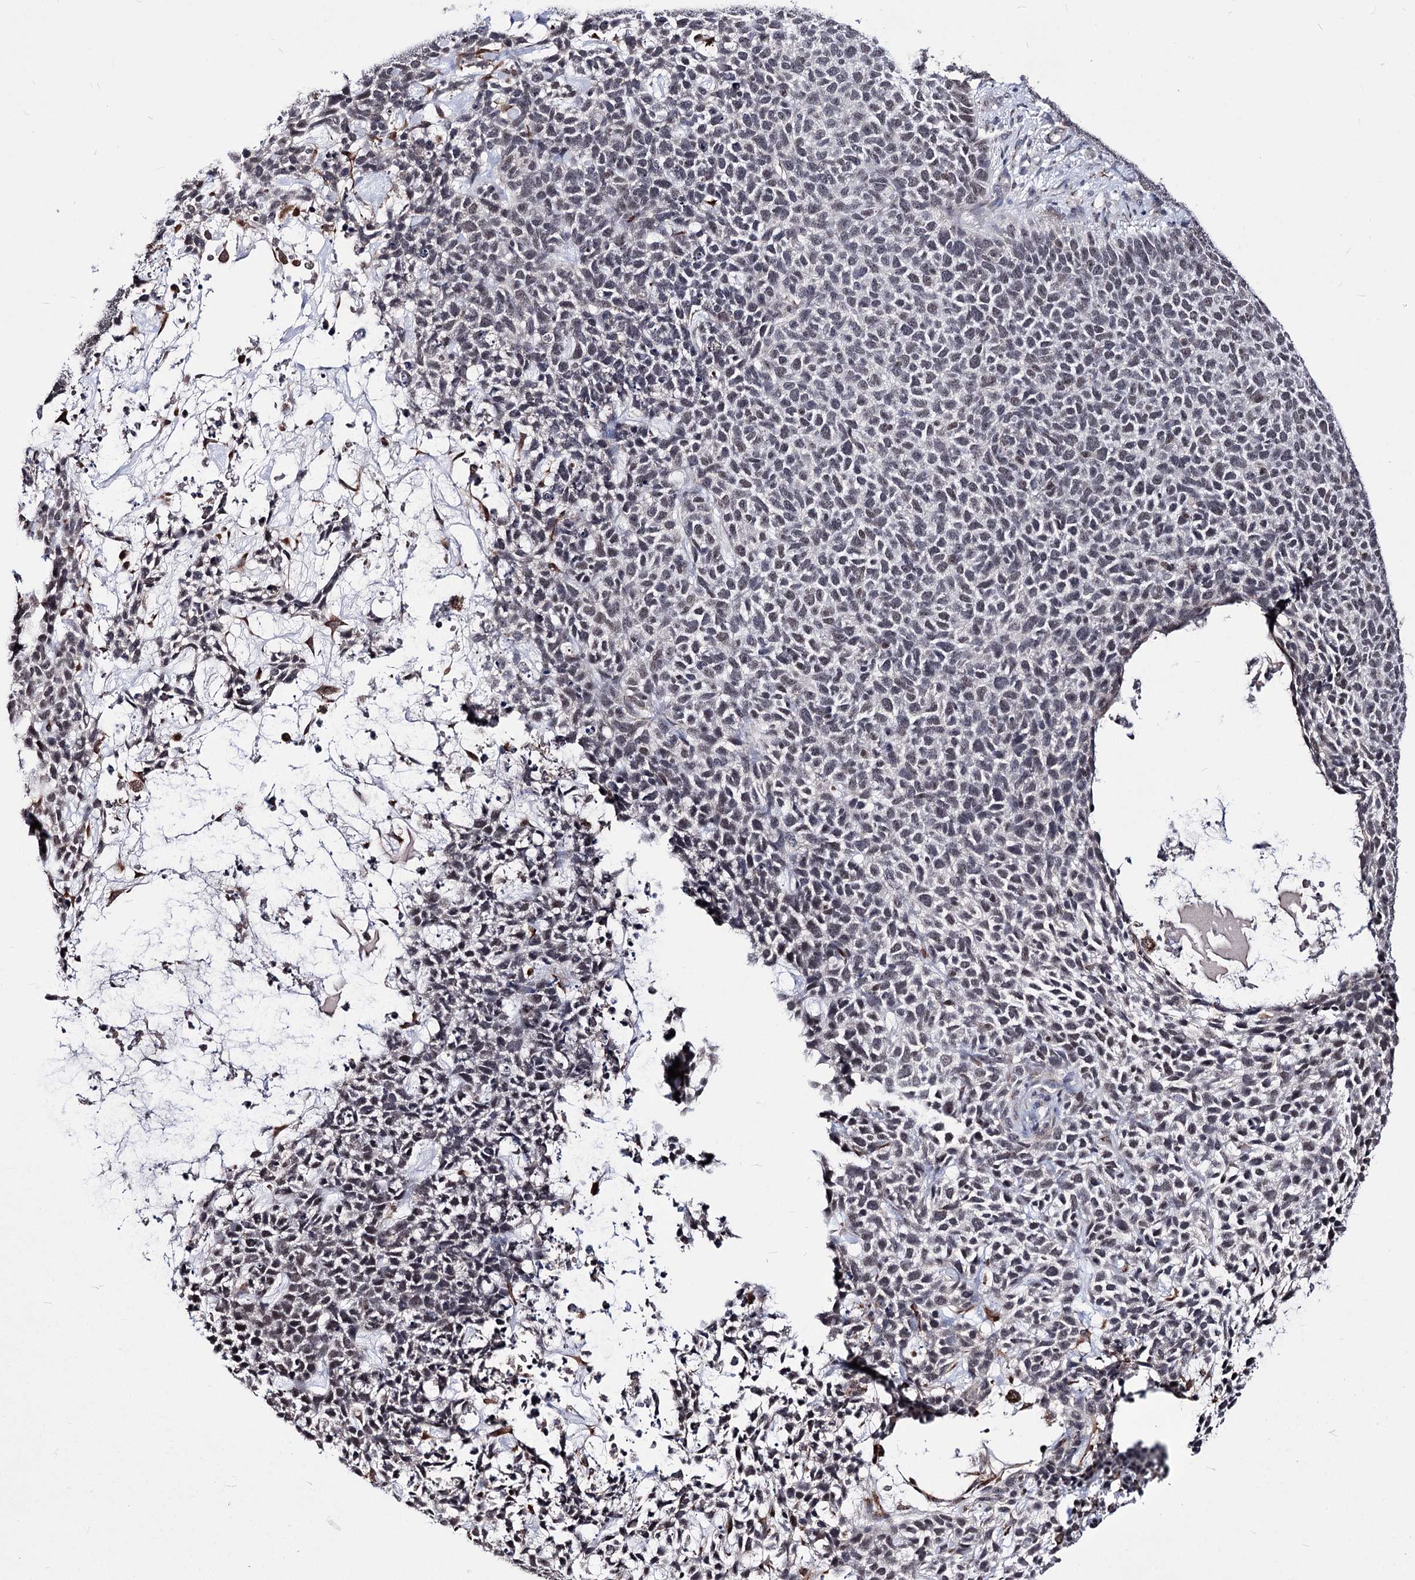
{"staining": {"intensity": "weak", "quantity": "<25%", "location": "nuclear"}, "tissue": "skin cancer", "cell_type": "Tumor cells", "image_type": "cancer", "snomed": [{"axis": "morphology", "description": "Basal cell carcinoma"}, {"axis": "topography", "description": "Skin"}], "caption": "Skin basal cell carcinoma was stained to show a protein in brown. There is no significant positivity in tumor cells. (Brightfield microscopy of DAB (3,3'-diaminobenzidine) immunohistochemistry (IHC) at high magnification).", "gene": "PPRC1", "patient": {"sex": "female", "age": 84}}